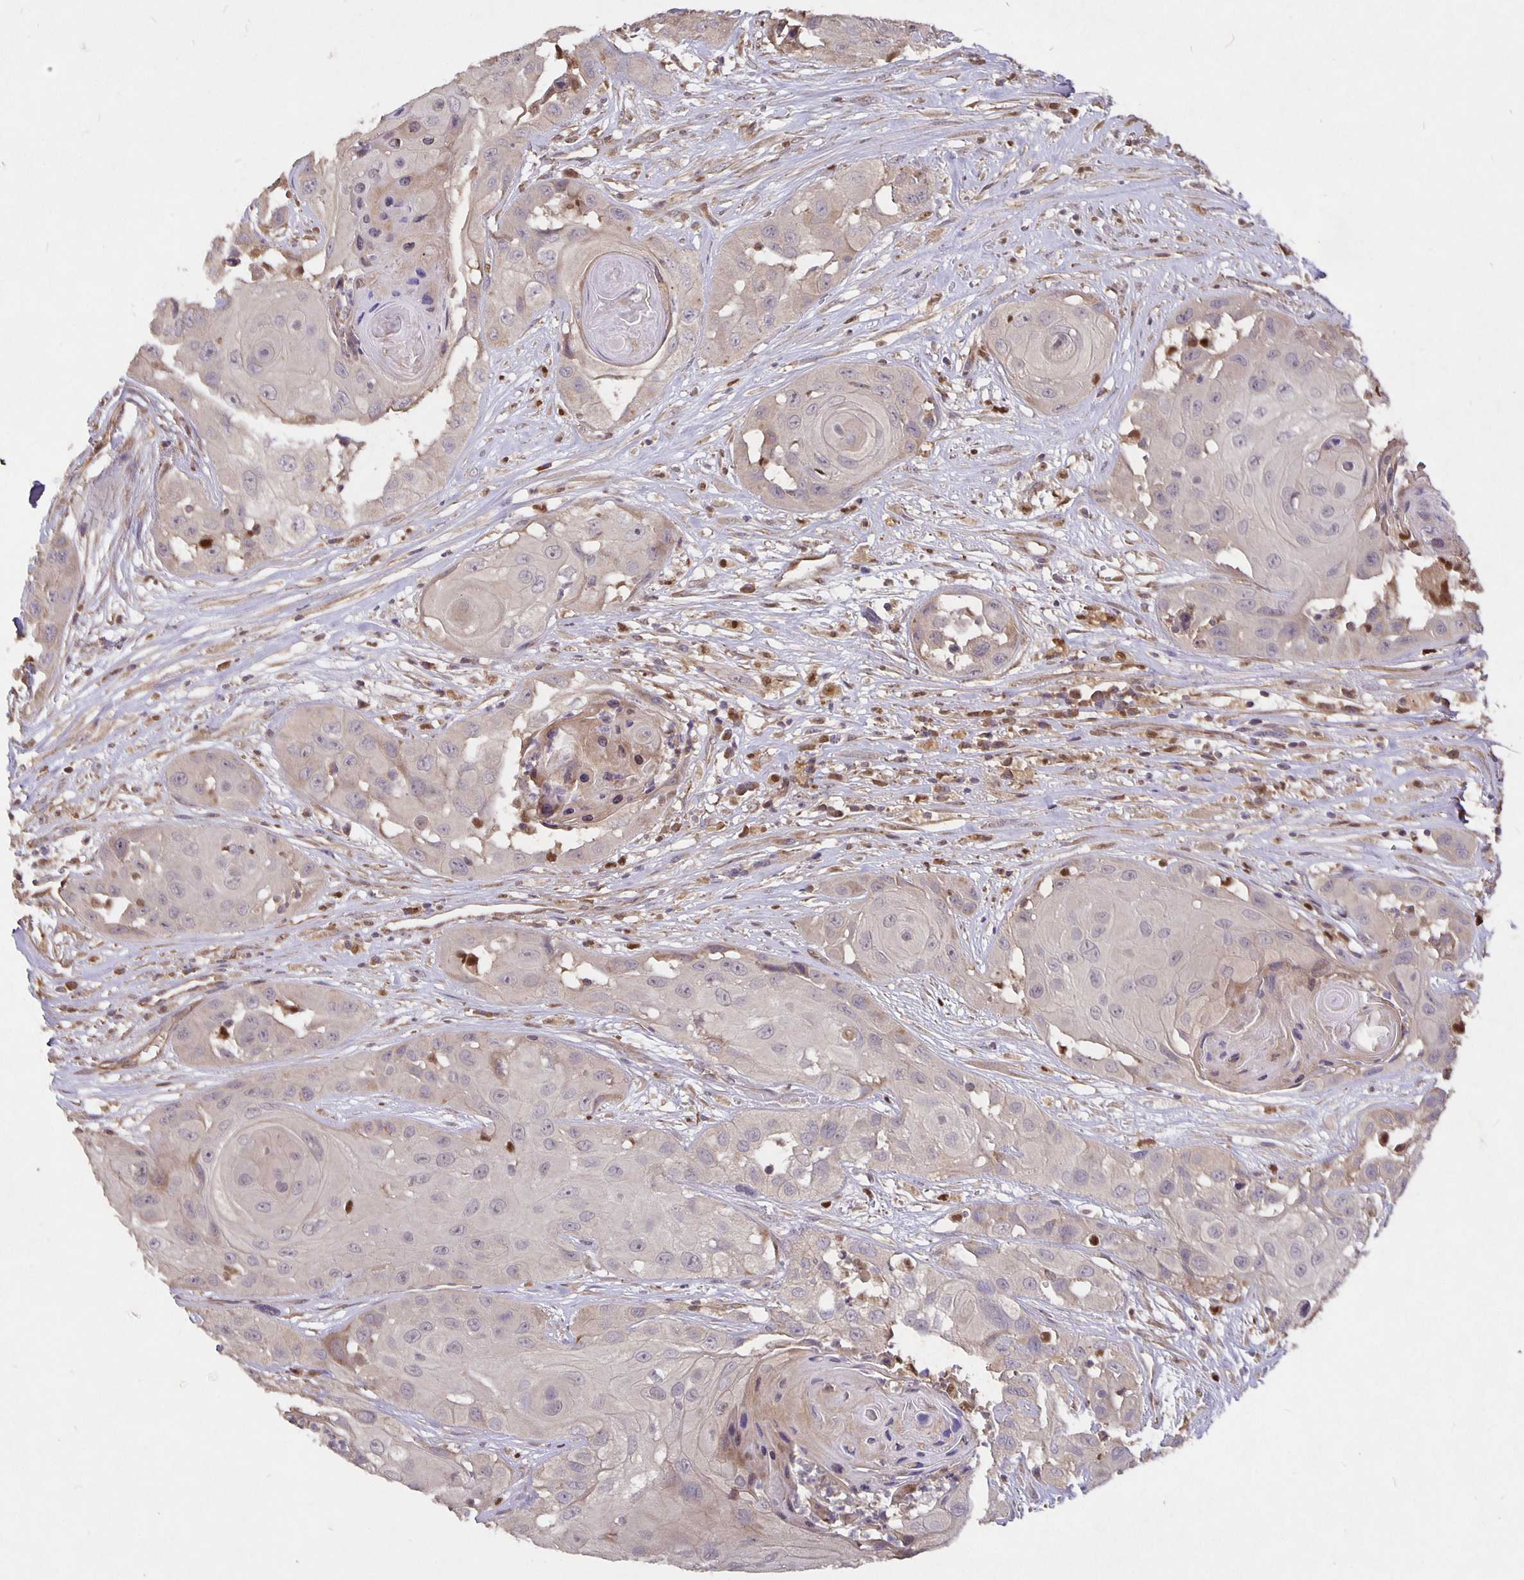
{"staining": {"intensity": "negative", "quantity": "none", "location": "none"}, "tissue": "head and neck cancer", "cell_type": "Tumor cells", "image_type": "cancer", "snomed": [{"axis": "morphology", "description": "Squamous cell carcinoma, NOS"}, {"axis": "topography", "description": "Head-Neck"}], "caption": "Immunohistochemical staining of human squamous cell carcinoma (head and neck) displays no significant positivity in tumor cells.", "gene": "NOG", "patient": {"sex": "male", "age": 83}}